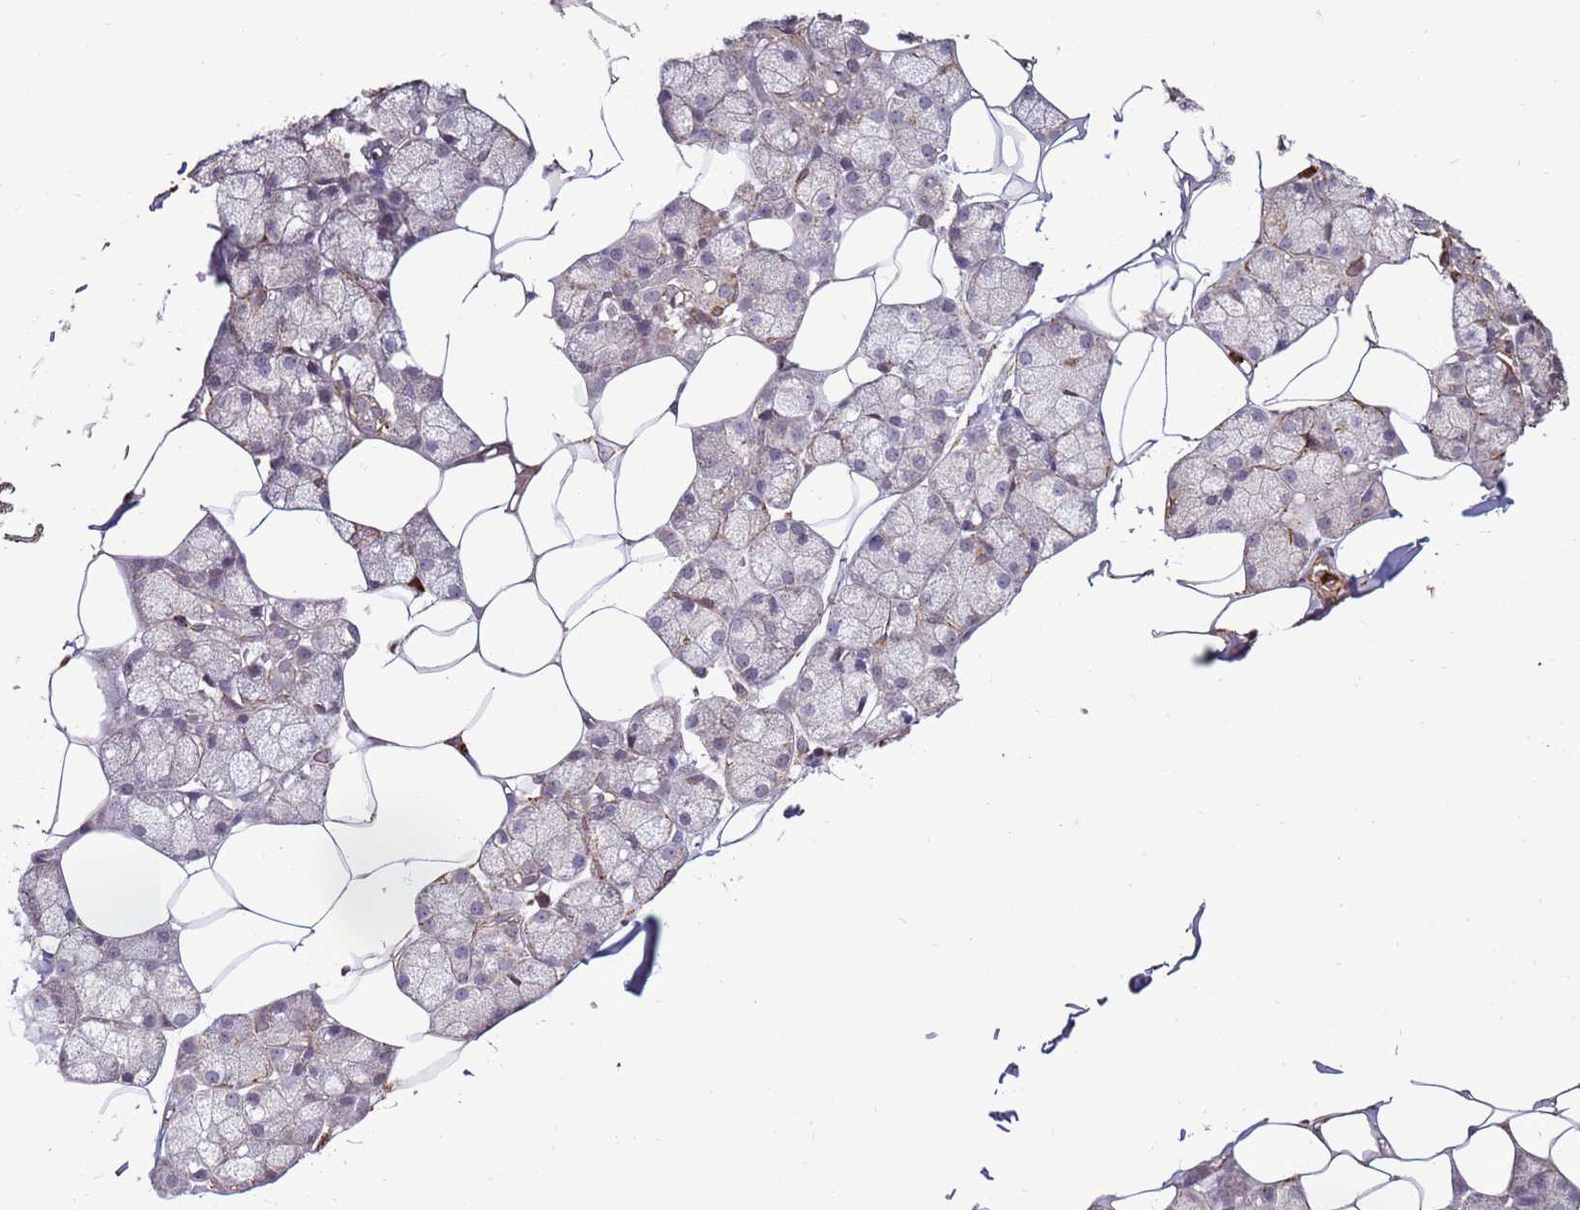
{"staining": {"intensity": "strong", "quantity": "<25%", "location": "cytoplasmic/membranous"}, "tissue": "salivary gland", "cell_type": "Glandular cells", "image_type": "normal", "snomed": [{"axis": "morphology", "description": "Normal tissue, NOS"}, {"axis": "topography", "description": "Salivary gland"}], "caption": "IHC image of normal human salivary gland stained for a protein (brown), which shows medium levels of strong cytoplasmic/membranous staining in approximately <25% of glandular cells.", "gene": "DDX59", "patient": {"sex": "male", "age": 62}}